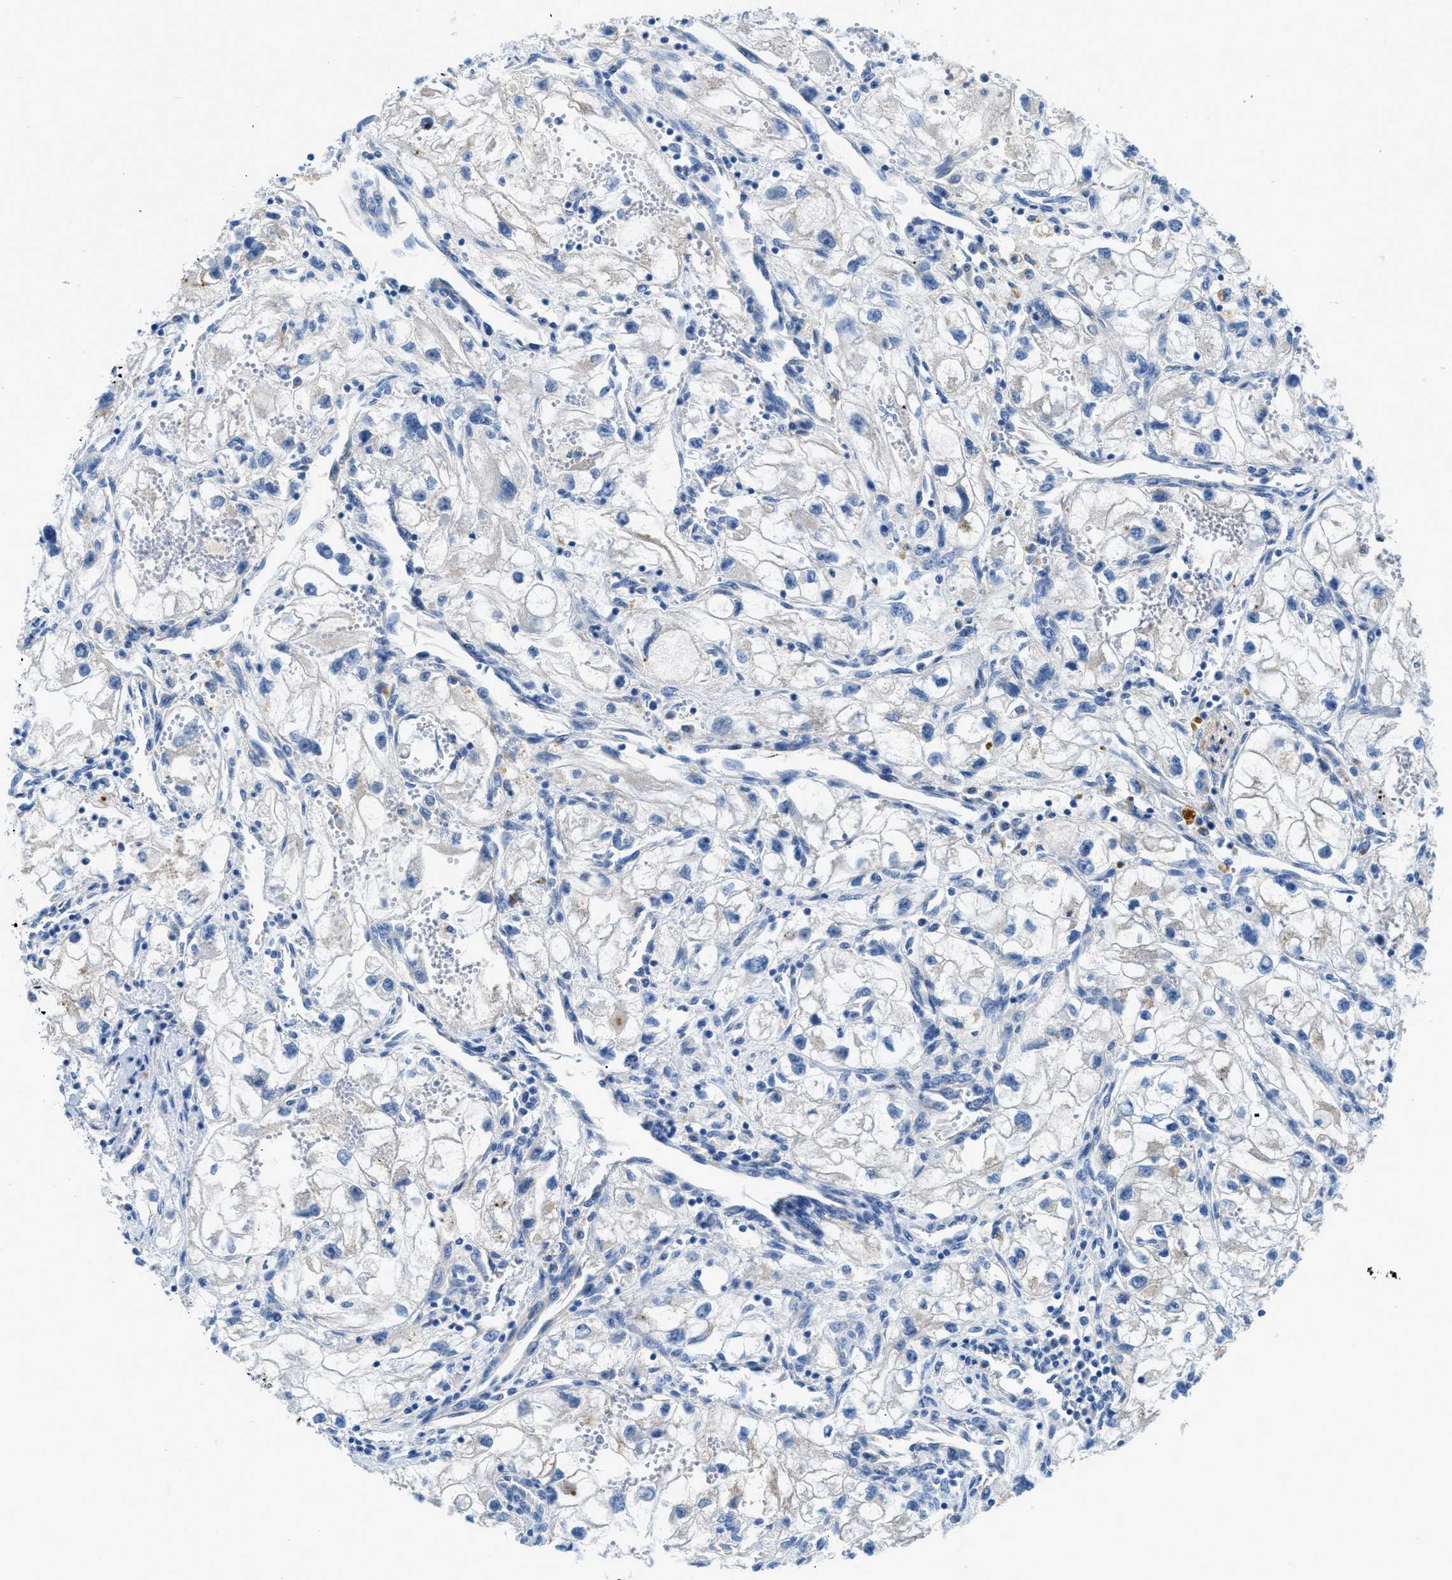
{"staining": {"intensity": "negative", "quantity": "none", "location": "none"}, "tissue": "renal cancer", "cell_type": "Tumor cells", "image_type": "cancer", "snomed": [{"axis": "morphology", "description": "Adenocarcinoma, NOS"}, {"axis": "topography", "description": "Kidney"}], "caption": "Immunohistochemistry histopathology image of human adenocarcinoma (renal) stained for a protein (brown), which displays no positivity in tumor cells.", "gene": "TSPAN3", "patient": {"sex": "female", "age": 70}}